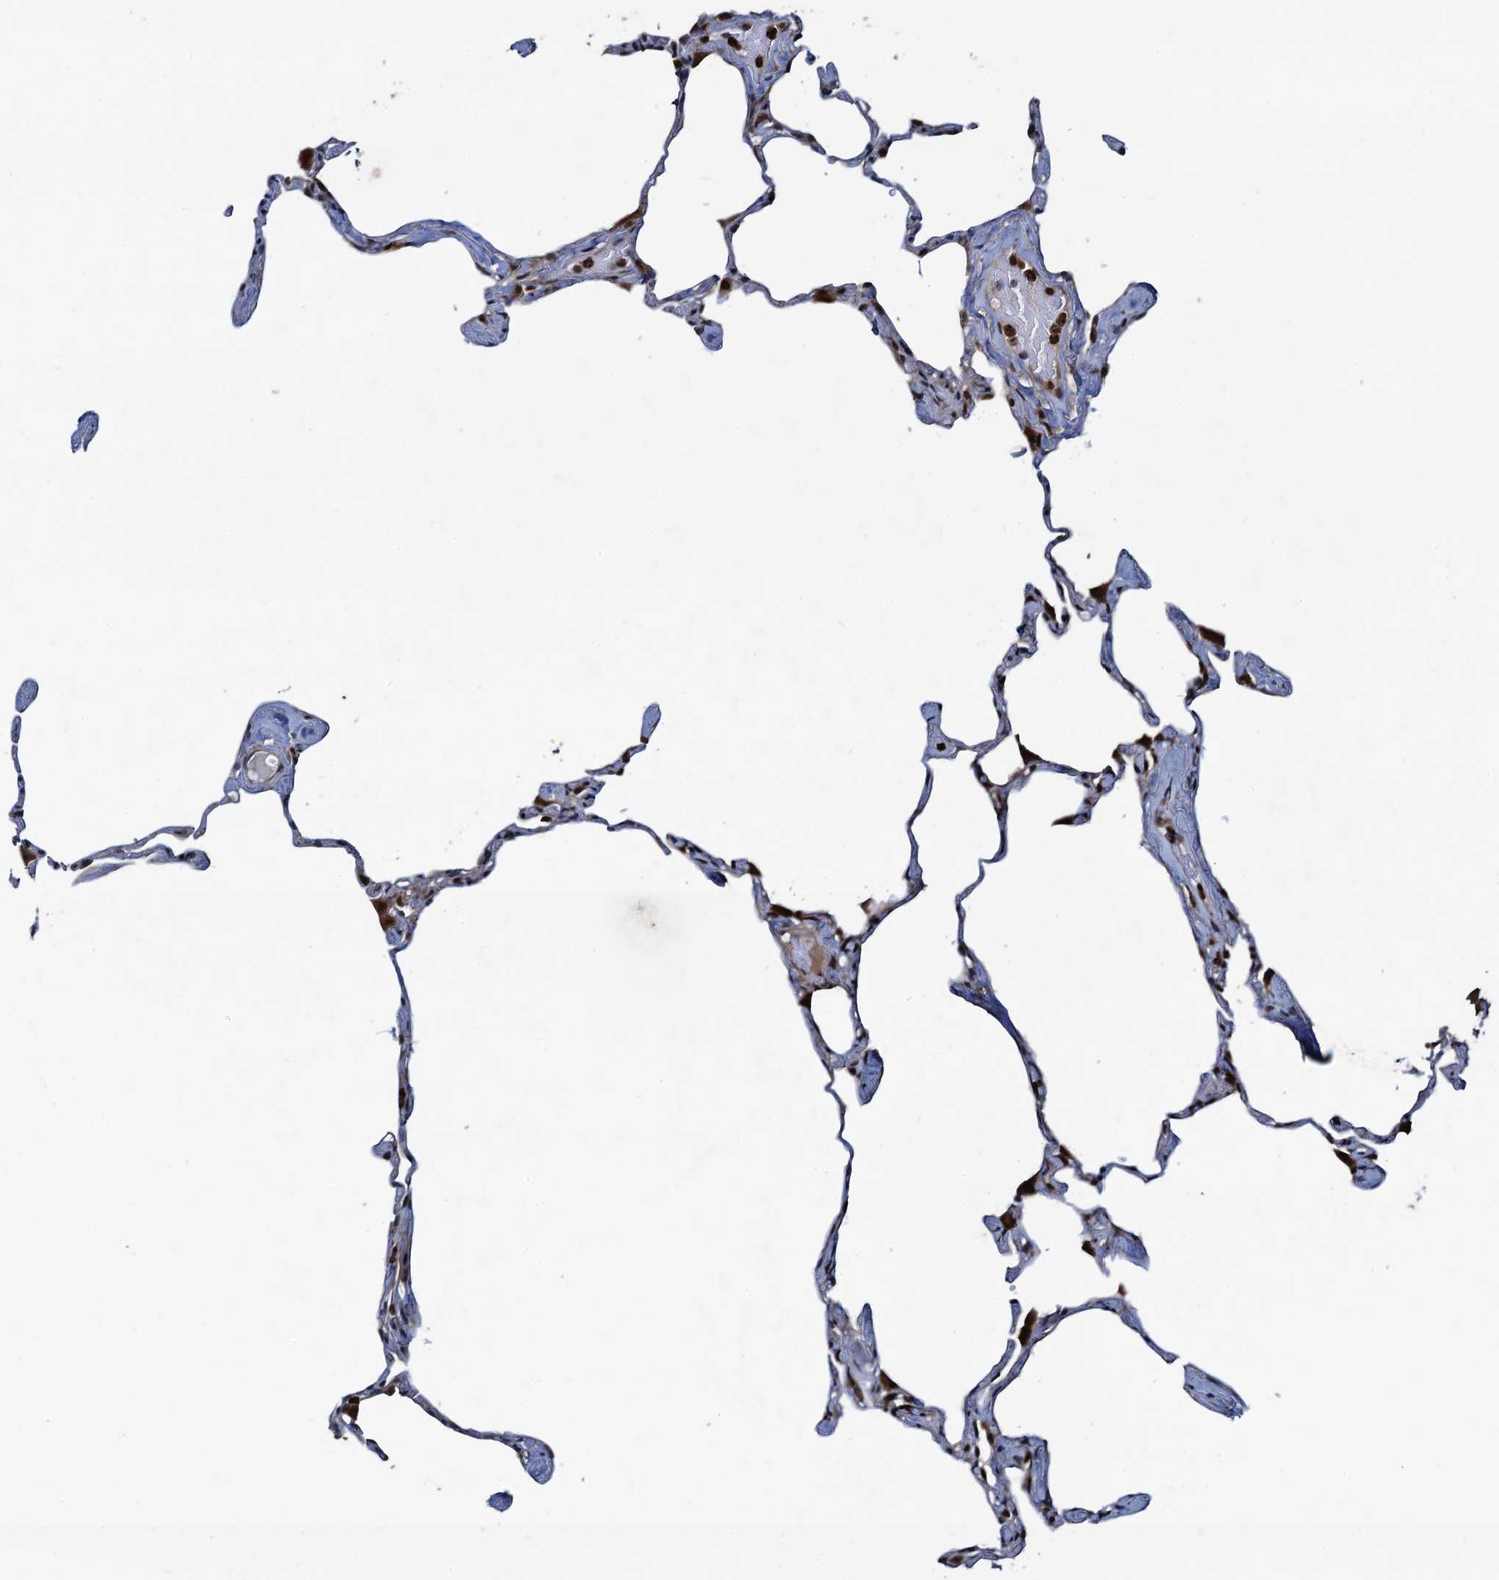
{"staining": {"intensity": "weak", "quantity": "25%-75%", "location": "nuclear"}, "tissue": "lung", "cell_type": "Alveolar cells", "image_type": "normal", "snomed": [{"axis": "morphology", "description": "Normal tissue, NOS"}, {"axis": "topography", "description": "Lung"}], "caption": "Protein expression analysis of normal lung shows weak nuclear staining in about 25%-75% of alveolar cells.", "gene": "ATOSA", "patient": {"sex": "male", "age": 65}}